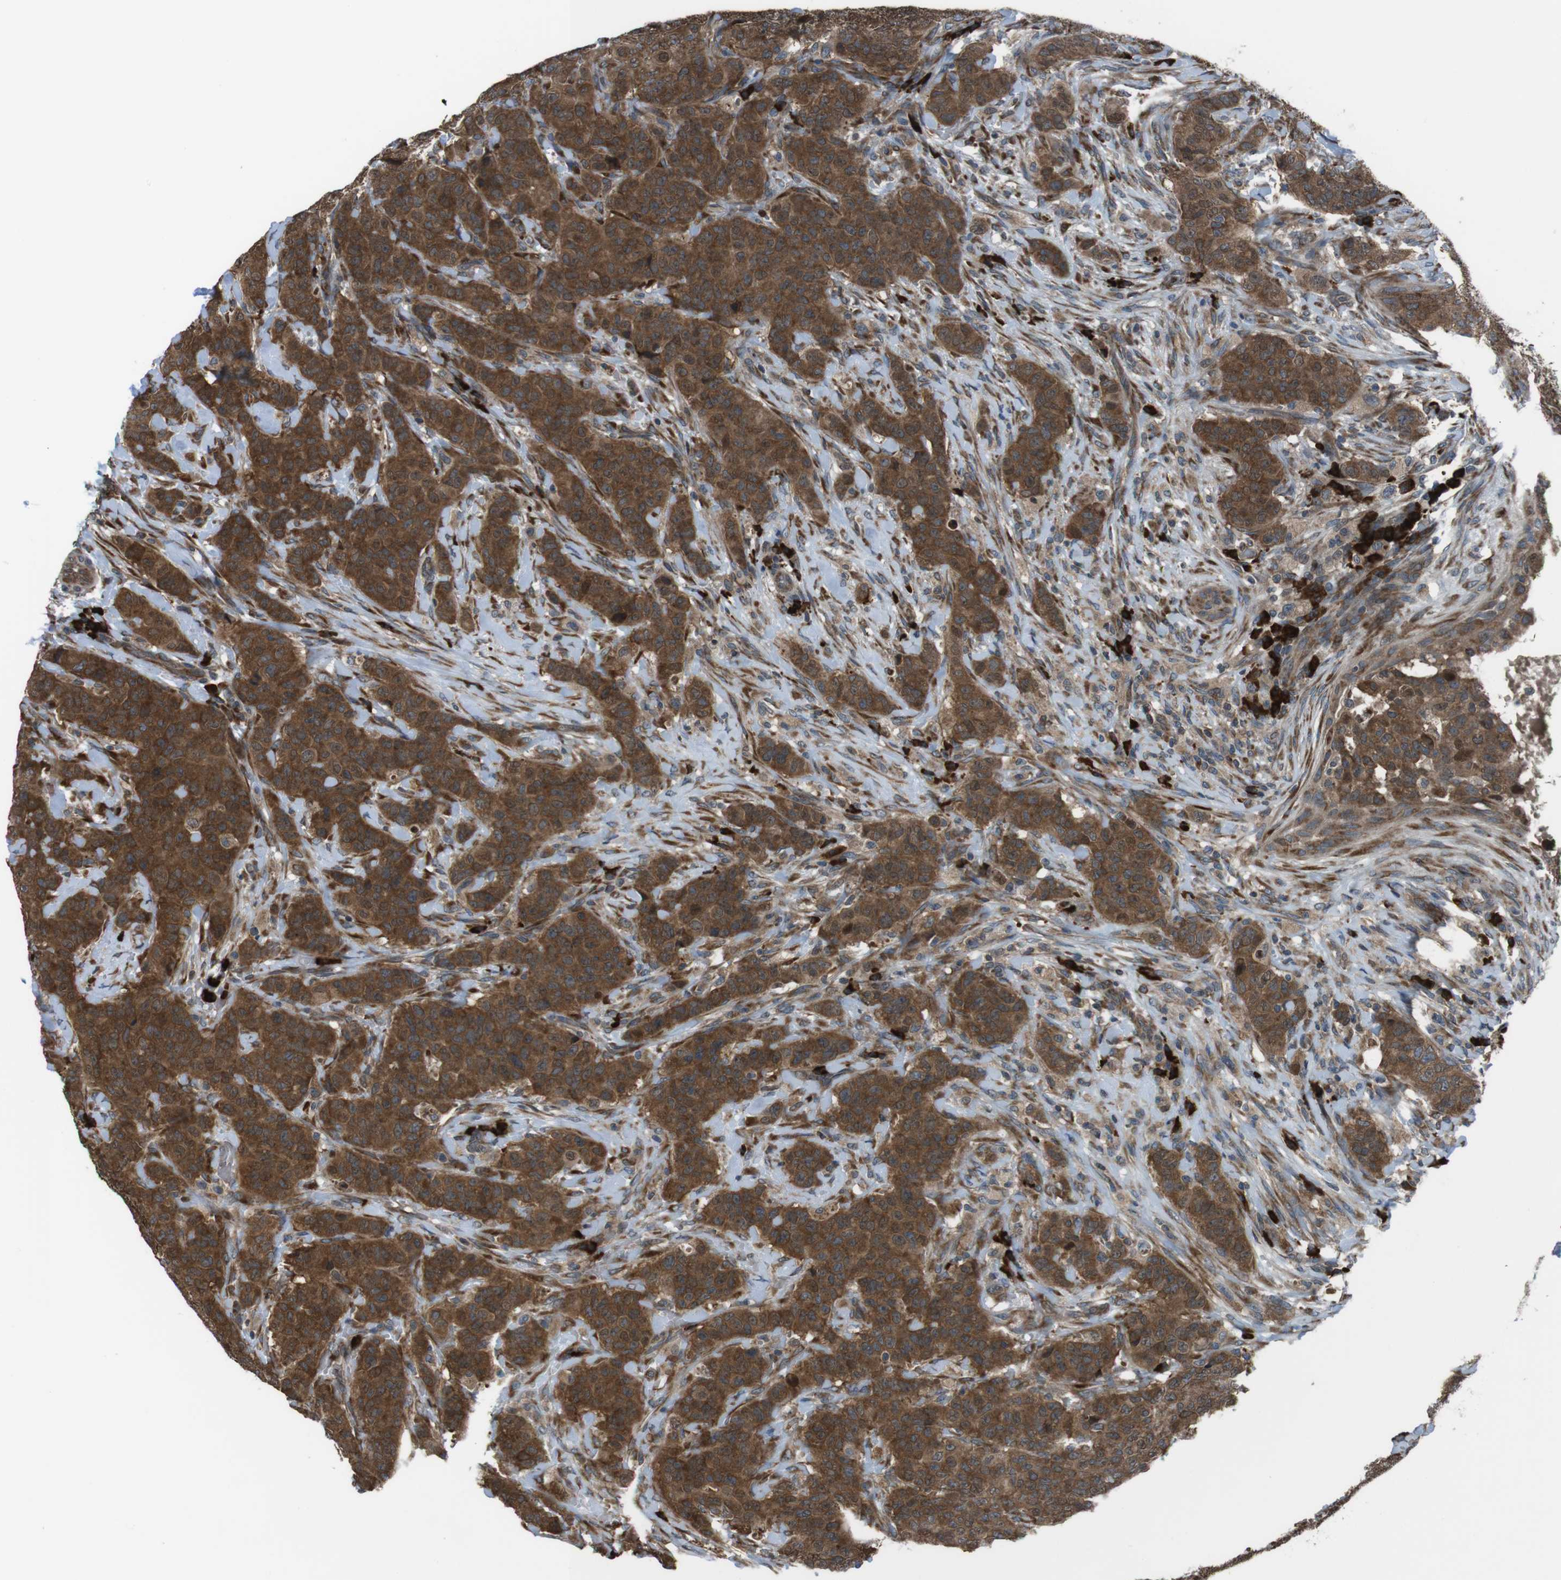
{"staining": {"intensity": "strong", "quantity": ">75%", "location": "cytoplasmic/membranous"}, "tissue": "breast cancer", "cell_type": "Tumor cells", "image_type": "cancer", "snomed": [{"axis": "morphology", "description": "Normal tissue, NOS"}, {"axis": "morphology", "description": "Duct carcinoma"}, {"axis": "topography", "description": "Breast"}], "caption": "DAB immunohistochemical staining of human breast infiltrating ductal carcinoma displays strong cytoplasmic/membranous protein staining in approximately >75% of tumor cells.", "gene": "SSR3", "patient": {"sex": "female", "age": 40}}